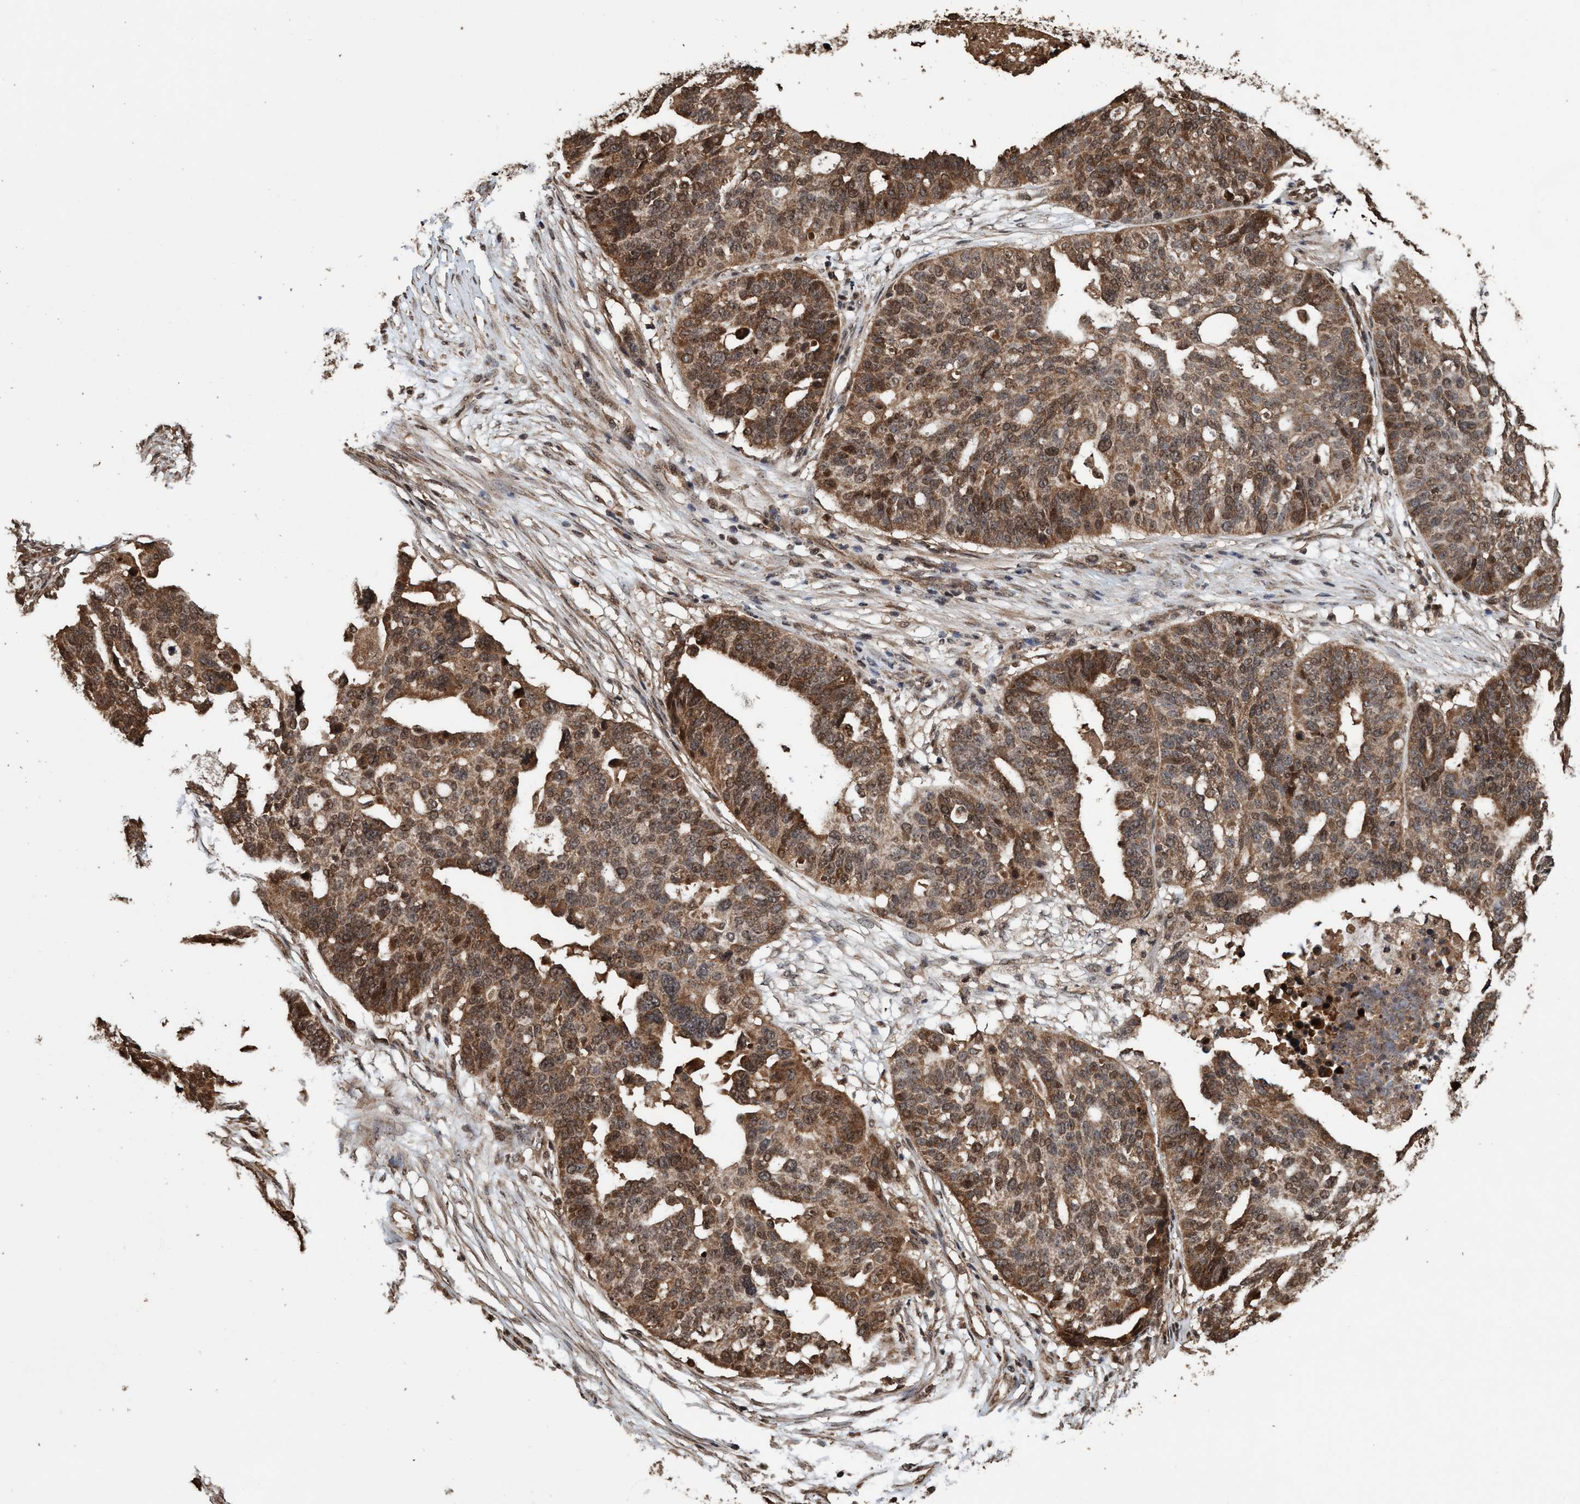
{"staining": {"intensity": "moderate", "quantity": ">75%", "location": "cytoplasmic/membranous,nuclear"}, "tissue": "ovarian cancer", "cell_type": "Tumor cells", "image_type": "cancer", "snomed": [{"axis": "morphology", "description": "Cystadenocarcinoma, serous, NOS"}, {"axis": "topography", "description": "Ovary"}], "caption": "Immunohistochemical staining of serous cystadenocarcinoma (ovarian) demonstrates medium levels of moderate cytoplasmic/membranous and nuclear staining in about >75% of tumor cells.", "gene": "TRPC7", "patient": {"sex": "female", "age": 59}}